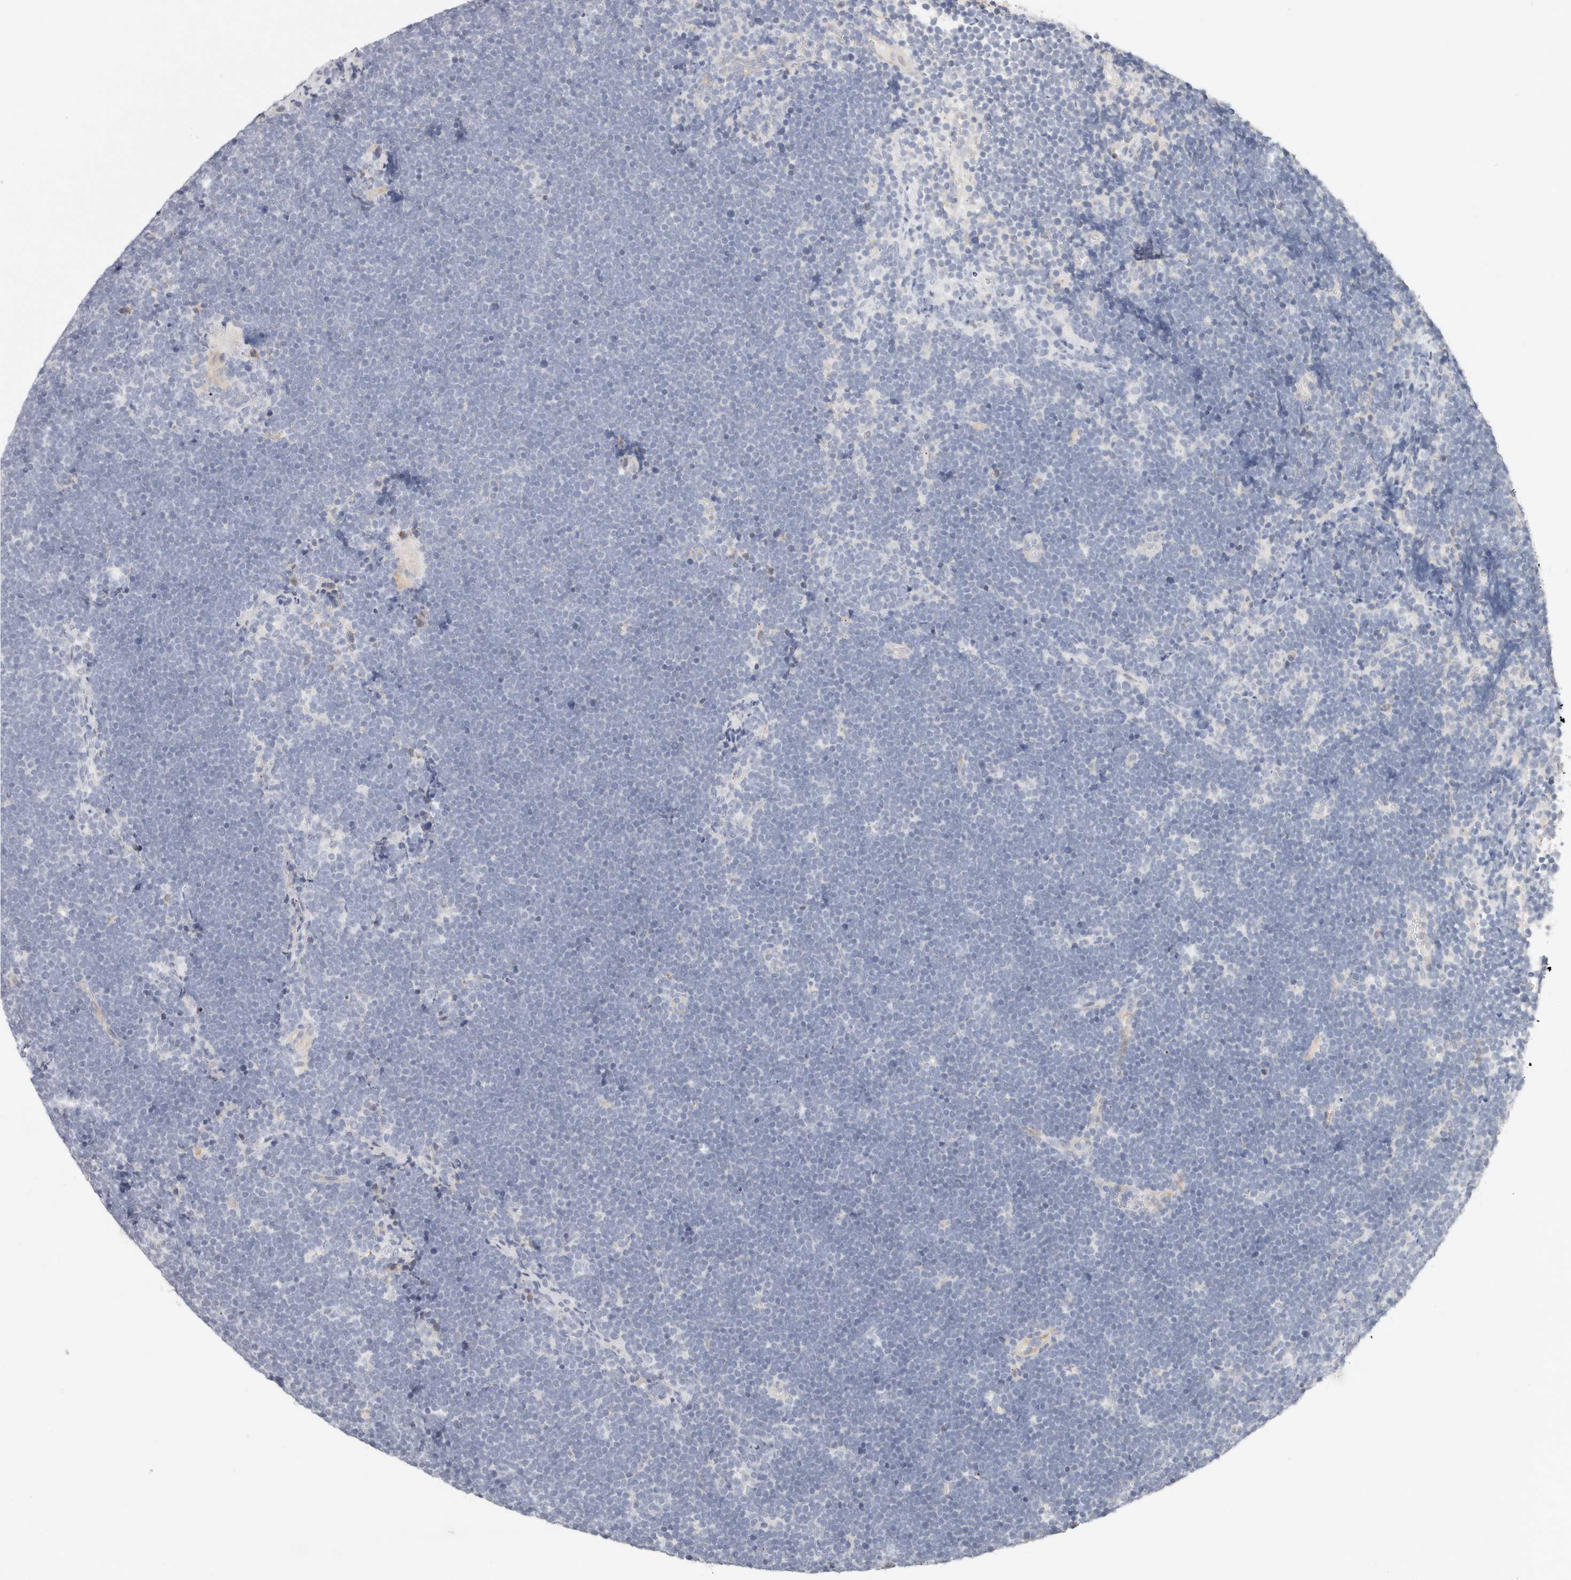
{"staining": {"intensity": "negative", "quantity": "none", "location": "none"}, "tissue": "lymphoma", "cell_type": "Tumor cells", "image_type": "cancer", "snomed": [{"axis": "morphology", "description": "Malignant lymphoma, non-Hodgkin's type, High grade"}, {"axis": "topography", "description": "Lymph node"}], "caption": "There is no significant staining in tumor cells of malignant lymphoma, non-Hodgkin's type (high-grade).", "gene": "ZRANB1", "patient": {"sex": "male", "age": 13}}